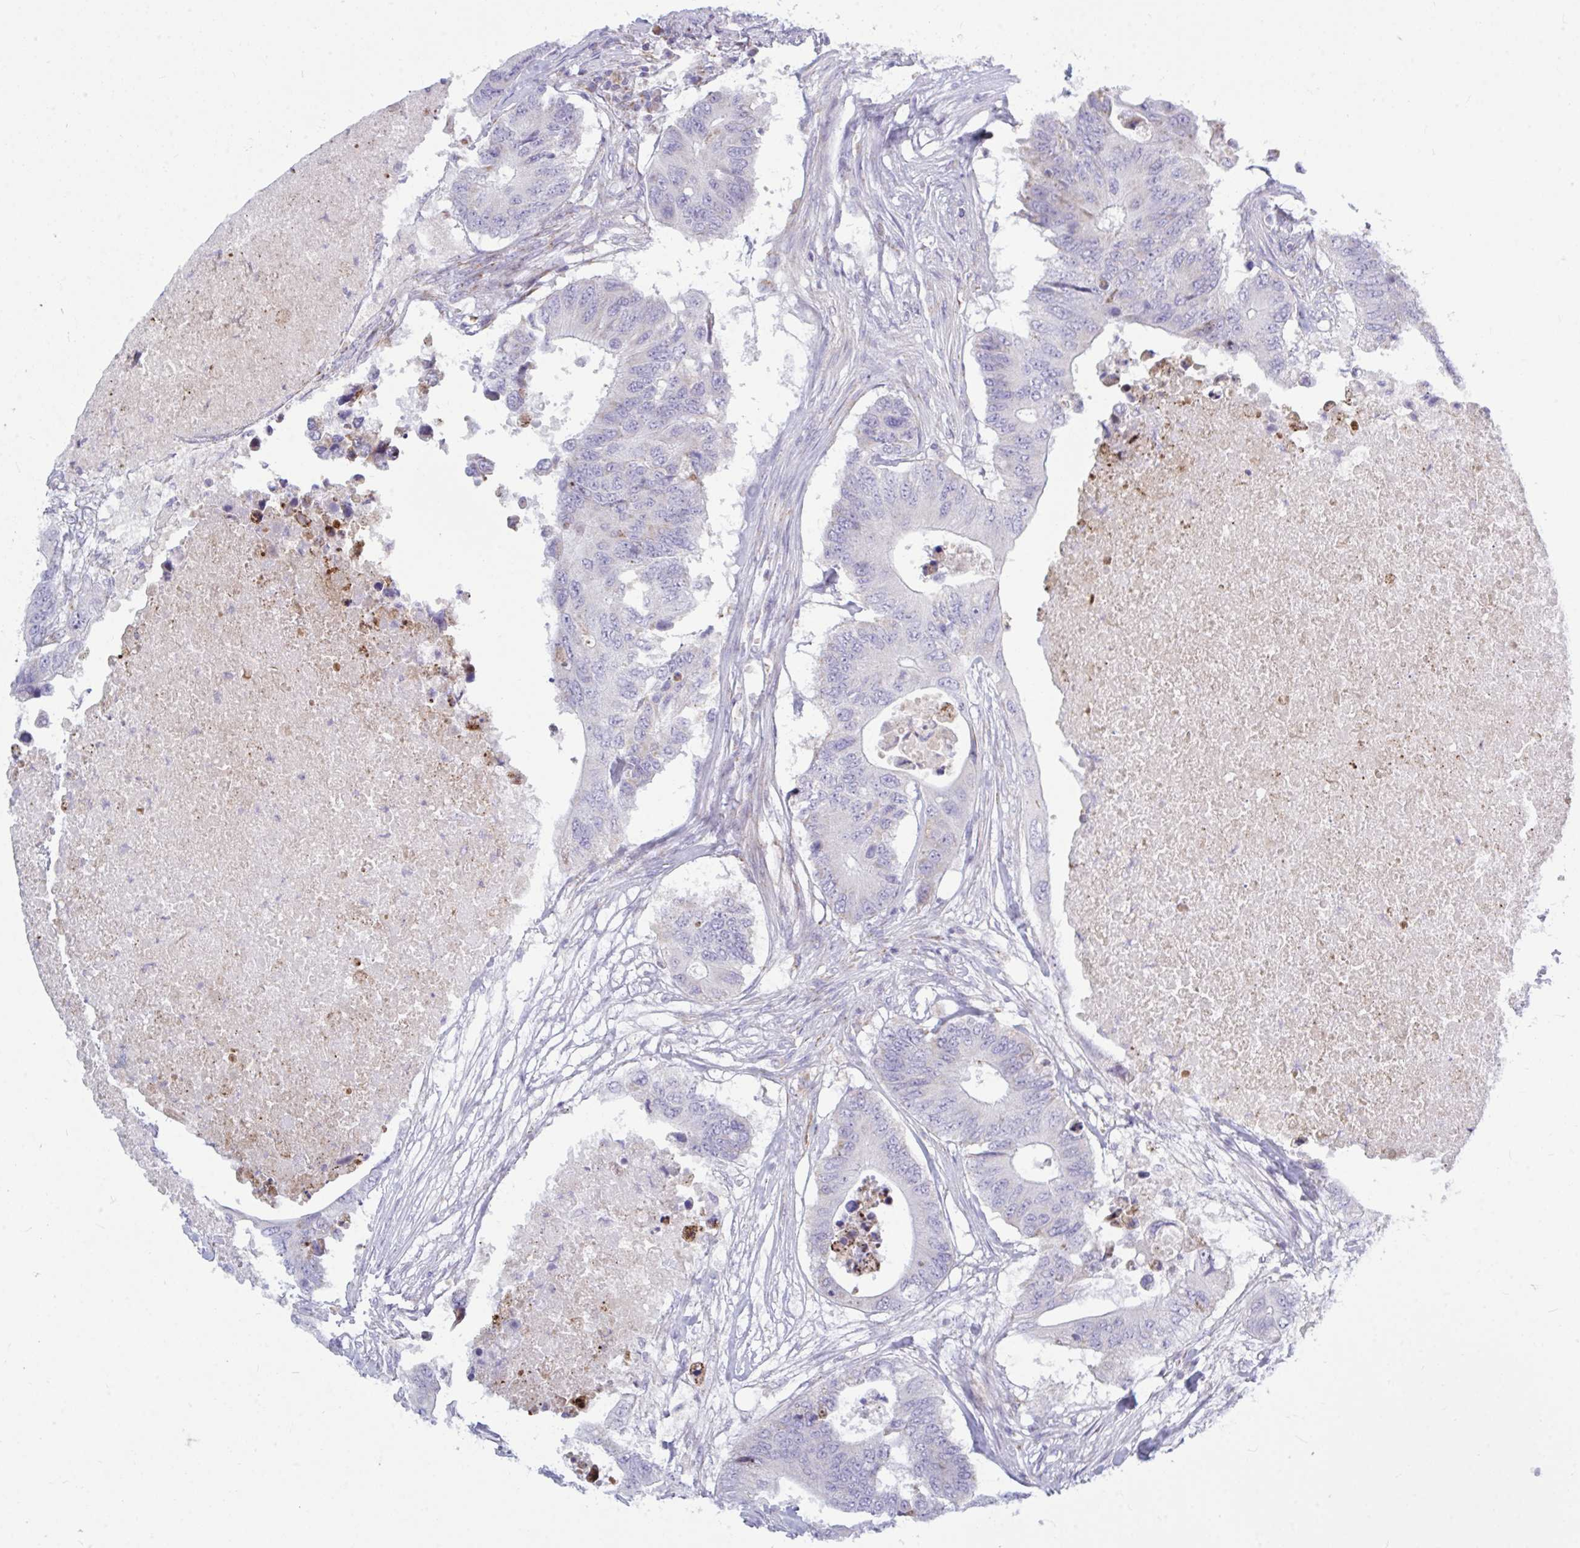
{"staining": {"intensity": "negative", "quantity": "none", "location": "none"}, "tissue": "colorectal cancer", "cell_type": "Tumor cells", "image_type": "cancer", "snomed": [{"axis": "morphology", "description": "Adenocarcinoma, NOS"}, {"axis": "topography", "description": "Colon"}], "caption": "The micrograph reveals no staining of tumor cells in adenocarcinoma (colorectal).", "gene": "ATG9A", "patient": {"sex": "male", "age": 71}}